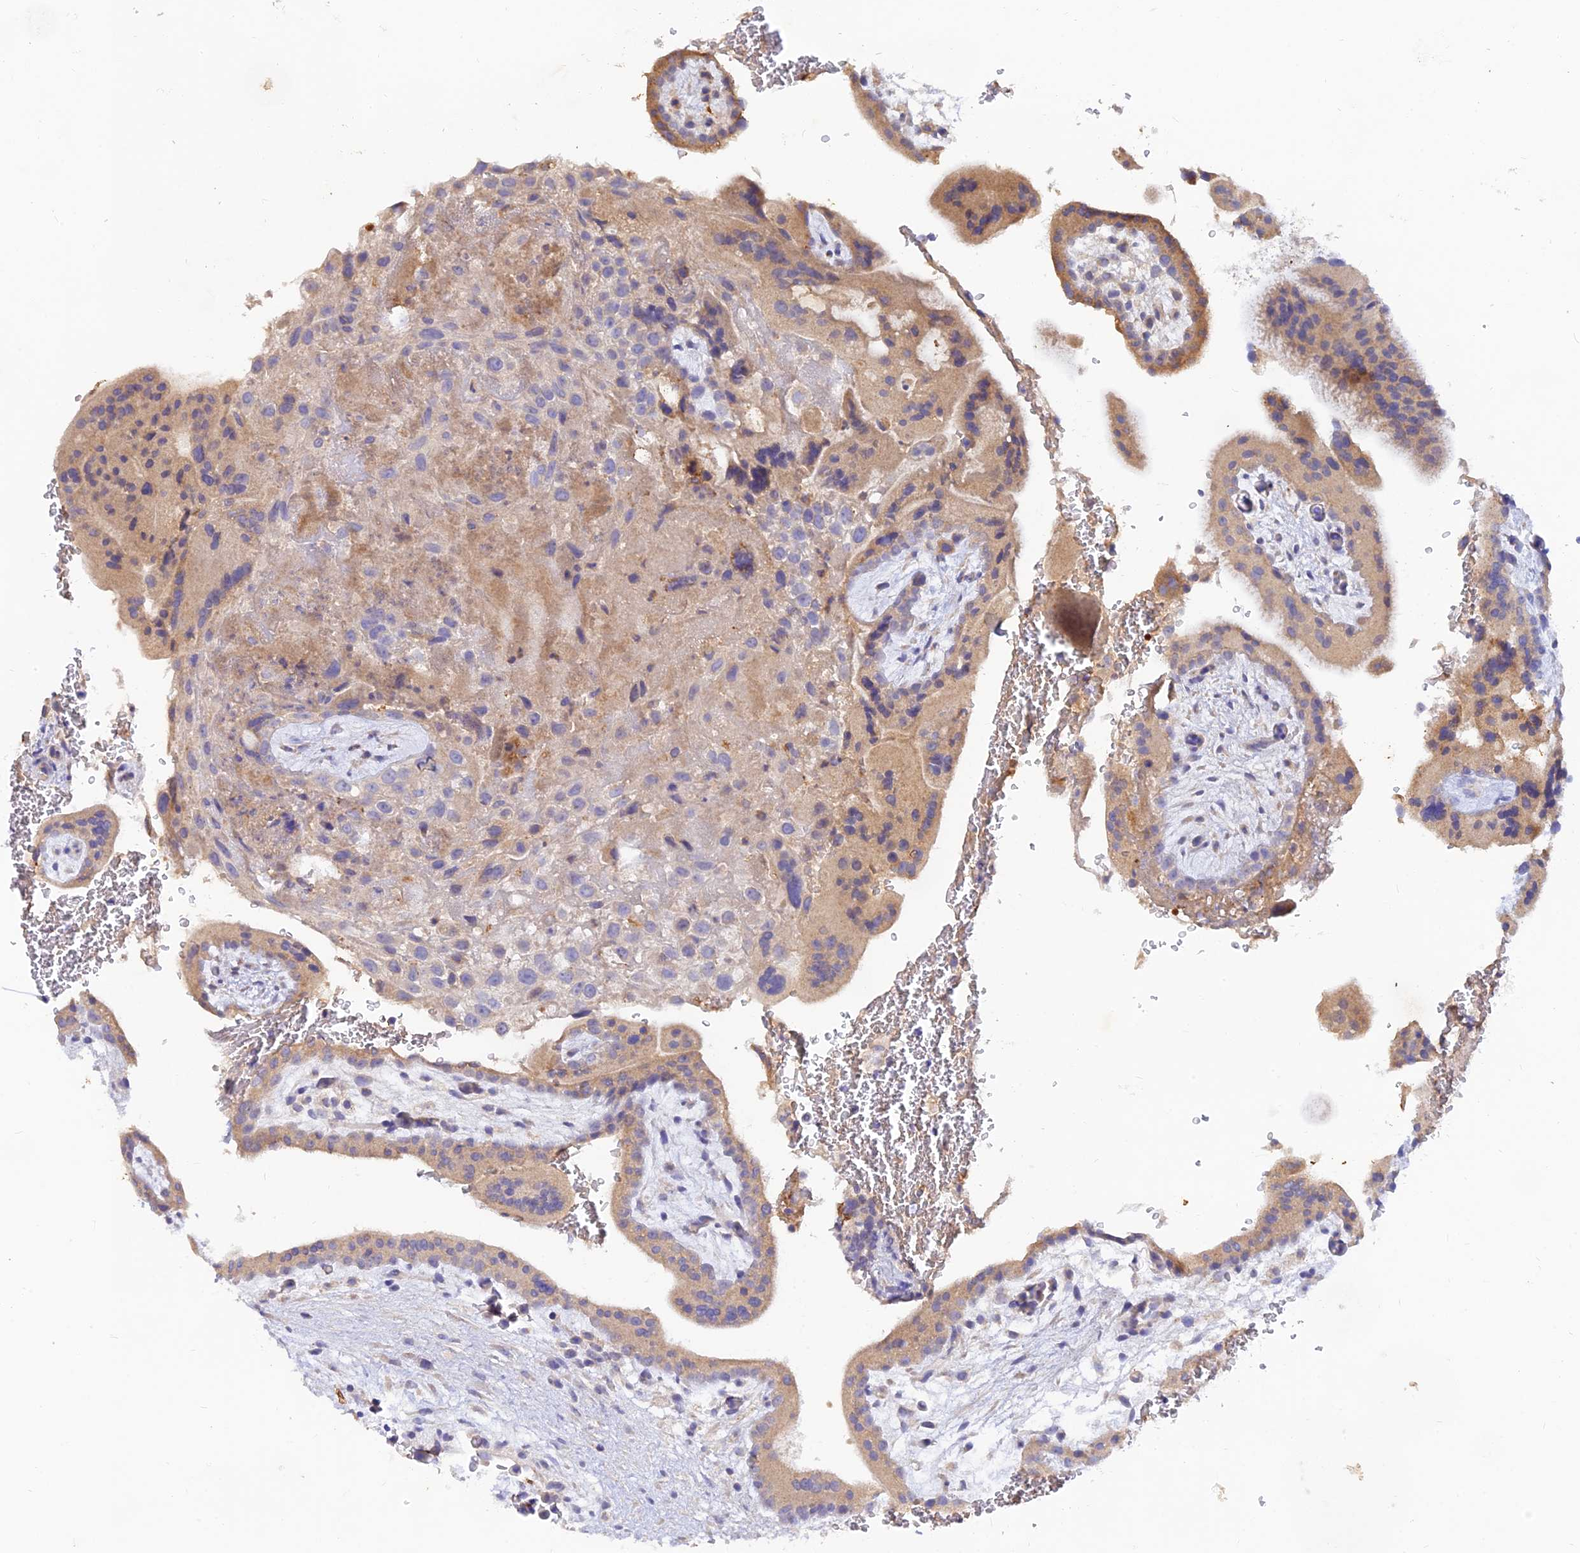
{"staining": {"intensity": "weak", "quantity": ">75%", "location": "cytoplasmic/membranous"}, "tissue": "placenta", "cell_type": "Decidual cells", "image_type": "normal", "snomed": [{"axis": "morphology", "description": "Normal tissue, NOS"}, {"axis": "topography", "description": "Placenta"}], "caption": "A histopathology image of placenta stained for a protein reveals weak cytoplasmic/membranous brown staining in decidual cells. The protein is stained brown, and the nuclei are stained in blue (DAB (3,3'-diaminobenzidine) IHC with brightfield microscopy, high magnification).", "gene": "ACSM5", "patient": {"sex": "female", "age": 35}}